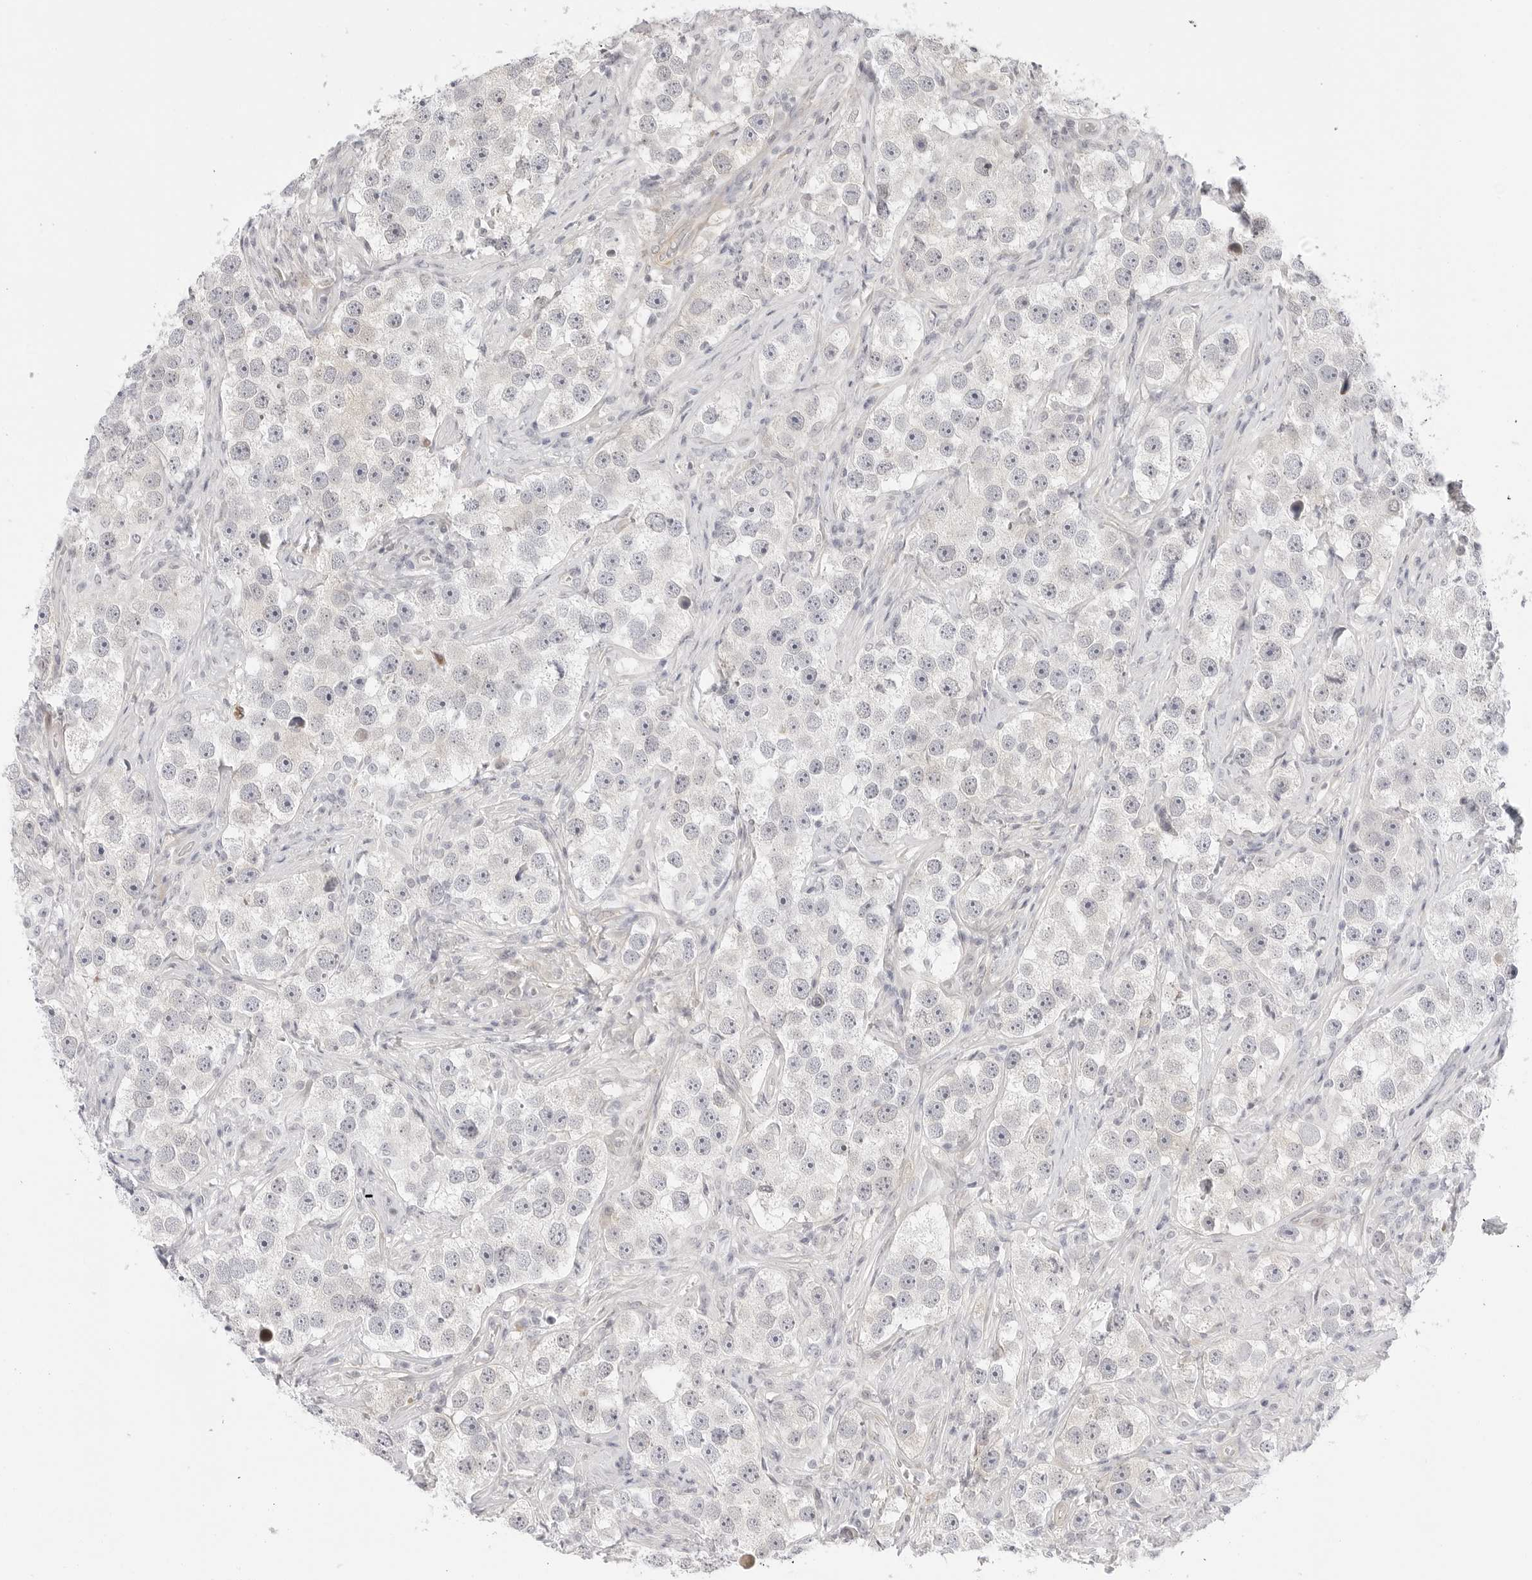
{"staining": {"intensity": "negative", "quantity": "none", "location": "none"}, "tissue": "testis cancer", "cell_type": "Tumor cells", "image_type": "cancer", "snomed": [{"axis": "morphology", "description": "Seminoma, NOS"}, {"axis": "topography", "description": "Testis"}], "caption": "DAB (3,3'-diaminobenzidine) immunohistochemical staining of testis cancer (seminoma) displays no significant positivity in tumor cells.", "gene": "TCP1", "patient": {"sex": "male", "age": 49}}